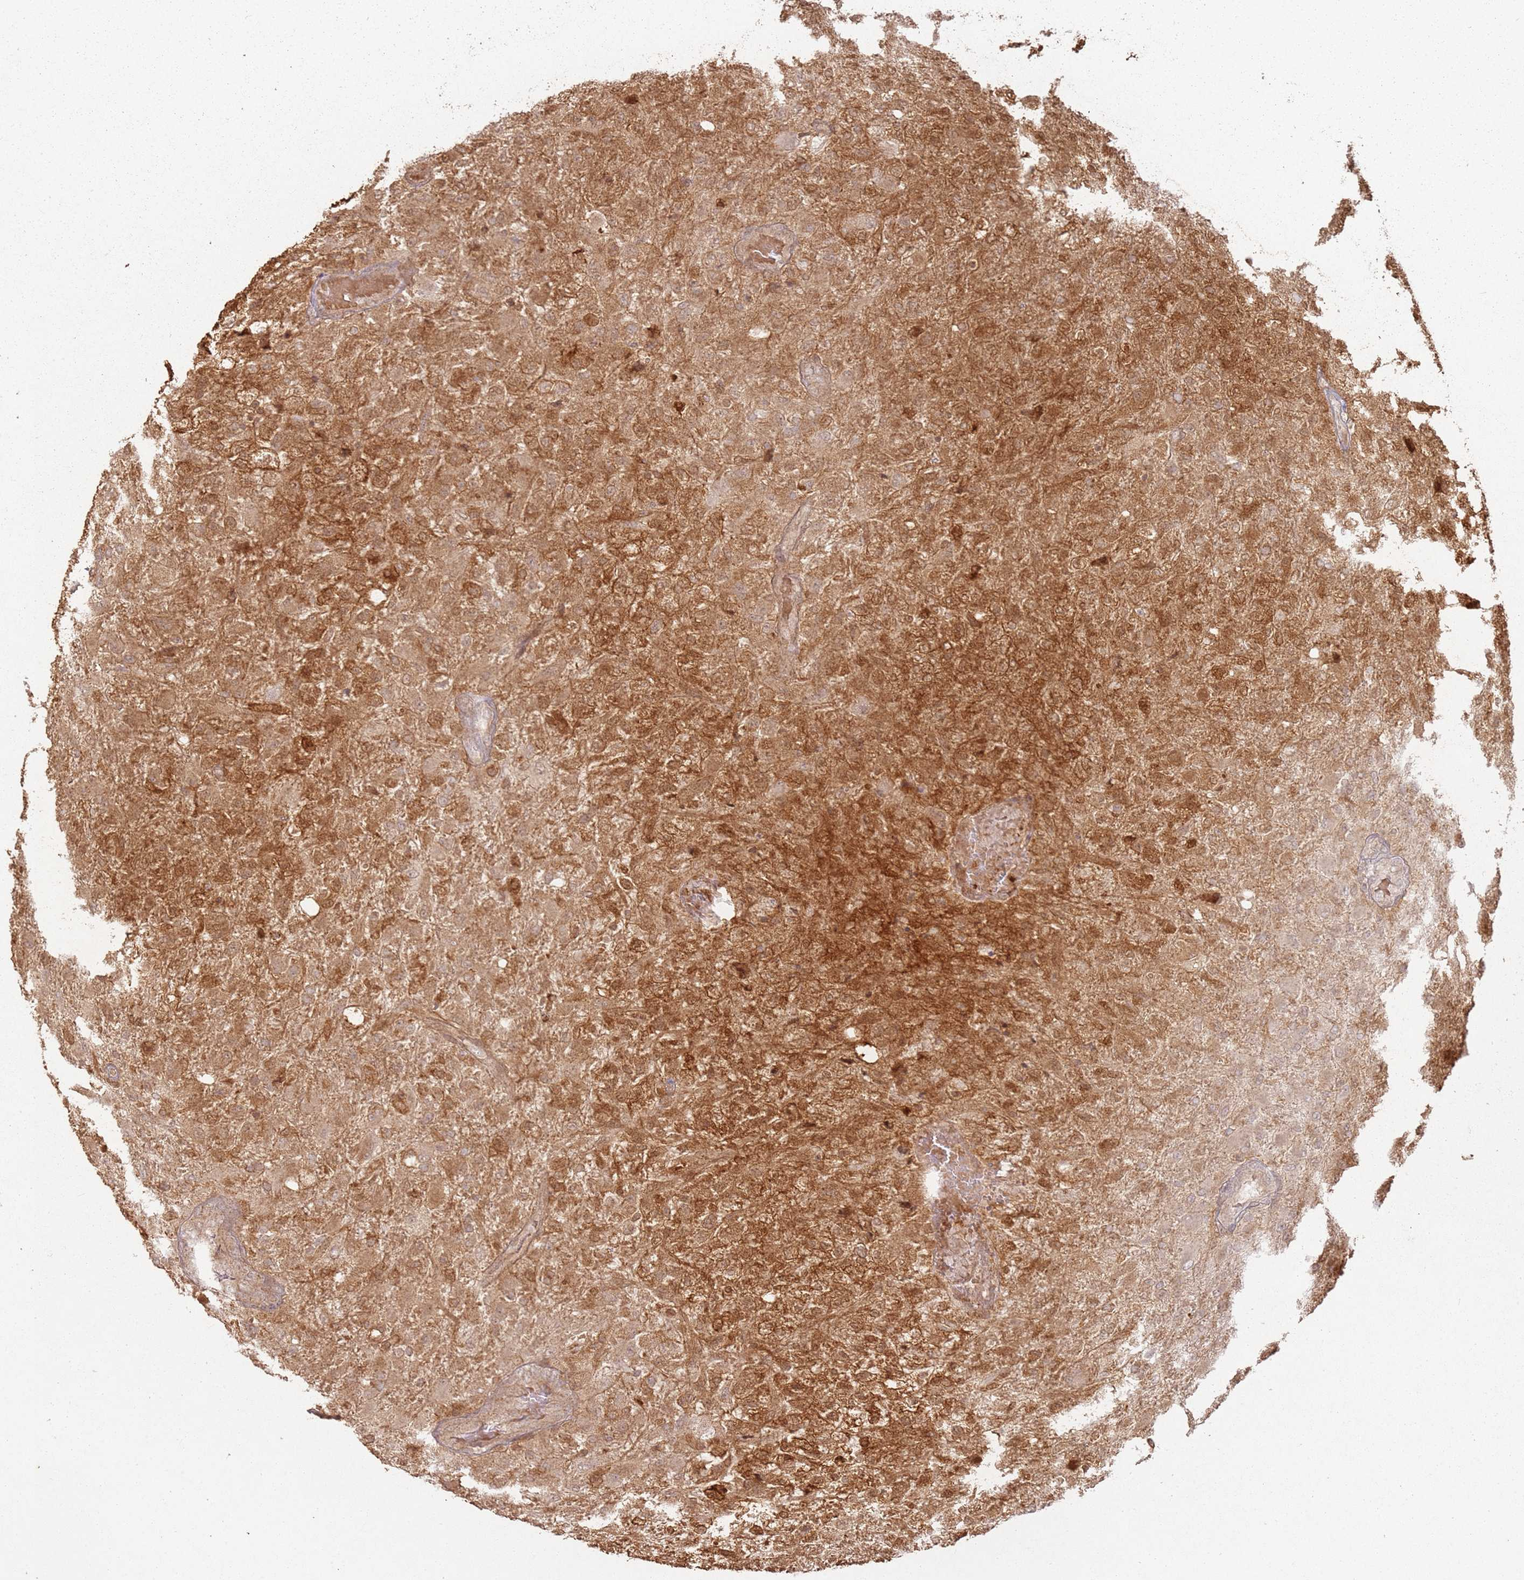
{"staining": {"intensity": "moderate", "quantity": "25%-75%", "location": "cytoplasmic/membranous"}, "tissue": "glioma", "cell_type": "Tumor cells", "image_type": "cancer", "snomed": [{"axis": "morphology", "description": "Glioma, malignant, Low grade"}, {"axis": "topography", "description": "Brain"}], "caption": "A brown stain highlights moderate cytoplasmic/membranous expression of a protein in human malignant glioma (low-grade) tumor cells. (brown staining indicates protein expression, while blue staining denotes nuclei).", "gene": "ZNF776", "patient": {"sex": "male", "age": 65}}